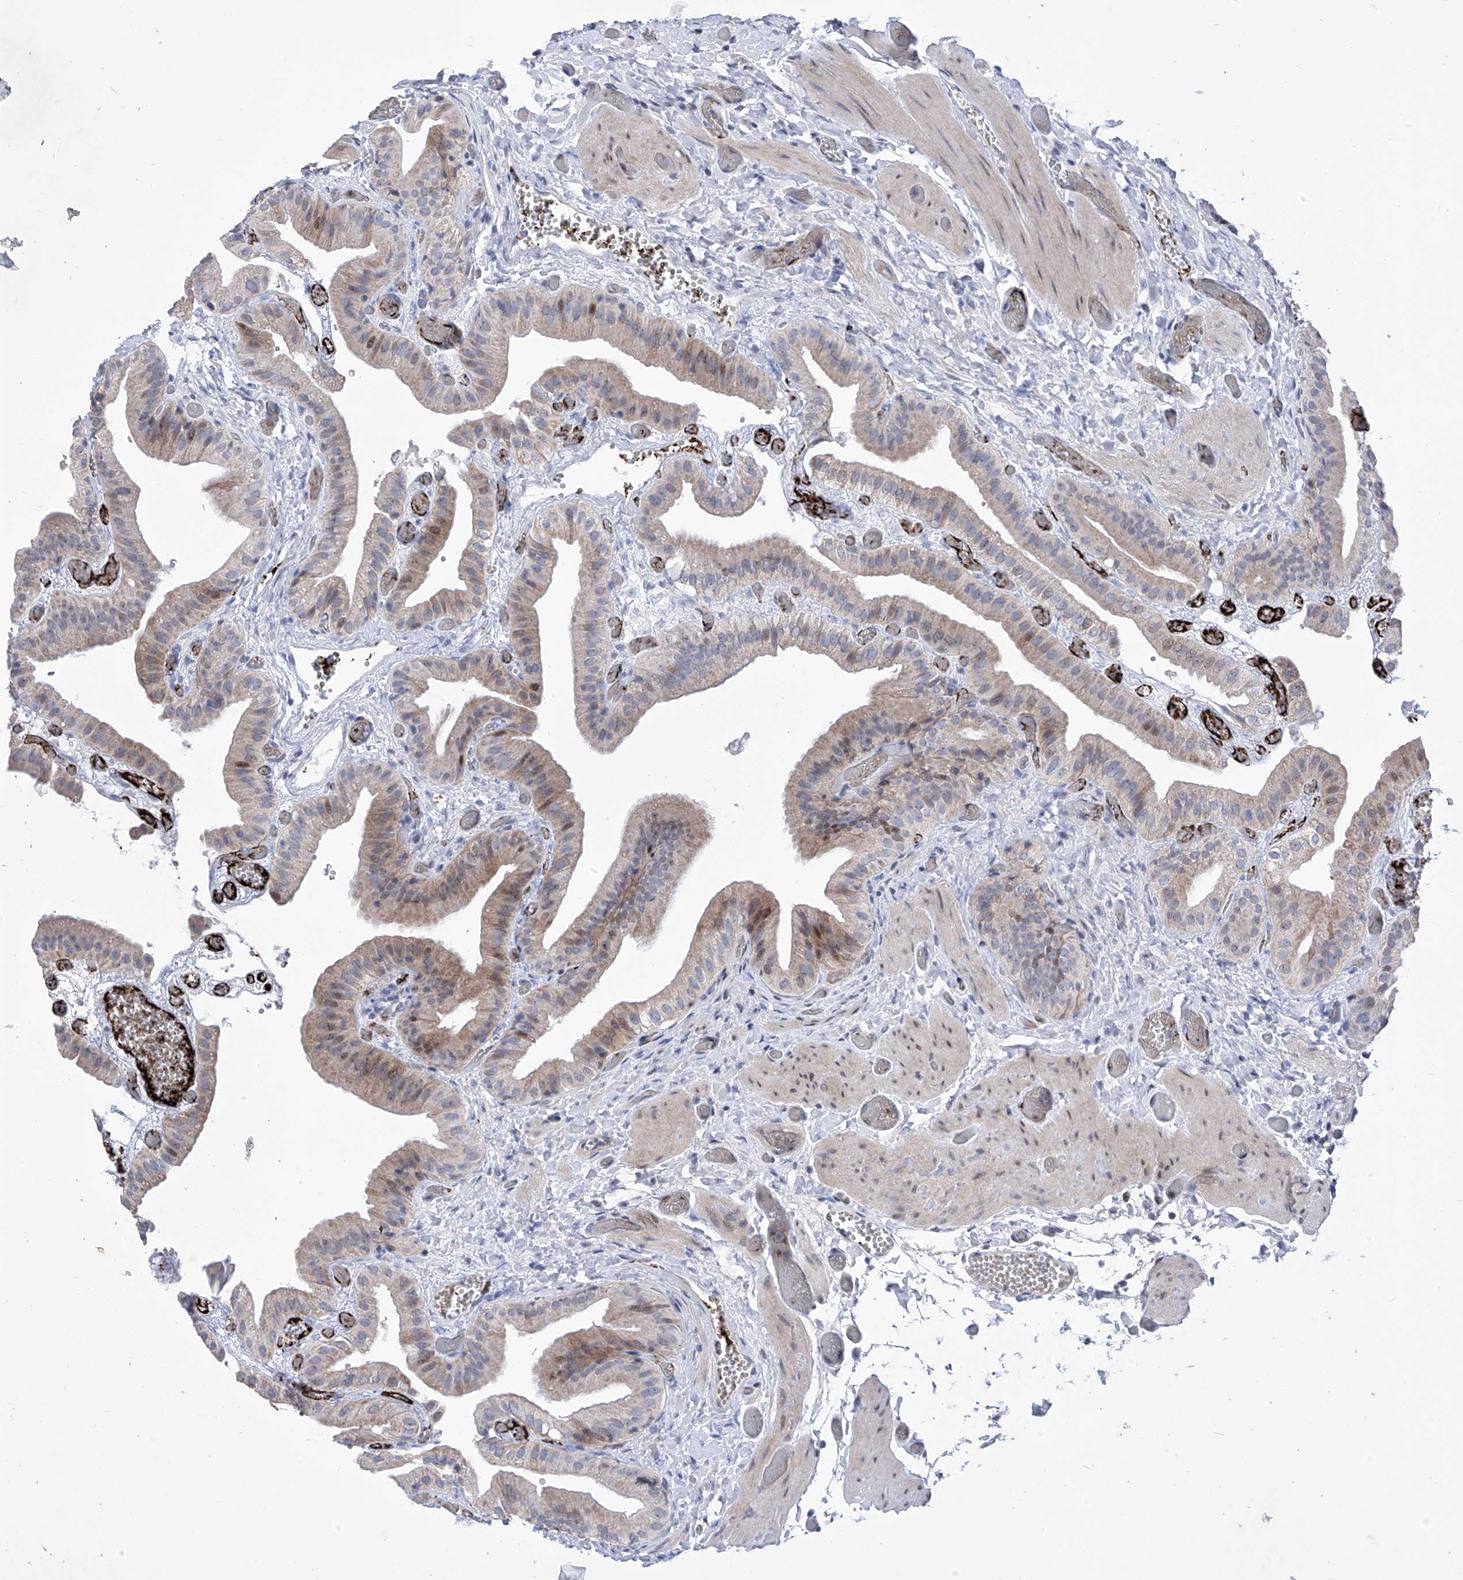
{"staining": {"intensity": "moderate", "quantity": "25%-75%", "location": "cytoplasmic/membranous,nuclear"}, "tissue": "gallbladder", "cell_type": "Glandular cells", "image_type": "normal", "snomed": [{"axis": "morphology", "description": "Normal tissue, NOS"}, {"axis": "topography", "description": "Gallbladder"}], "caption": "Immunohistochemistry image of unremarkable human gallbladder stained for a protein (brown), which reveals medium levels of moderate cytoplasmic/membranous,nuclear positivity in approximately 25%-75% of glandular cells.", "gene": "NUFIP1", "patient": {"sex": "female", "age": 64}}